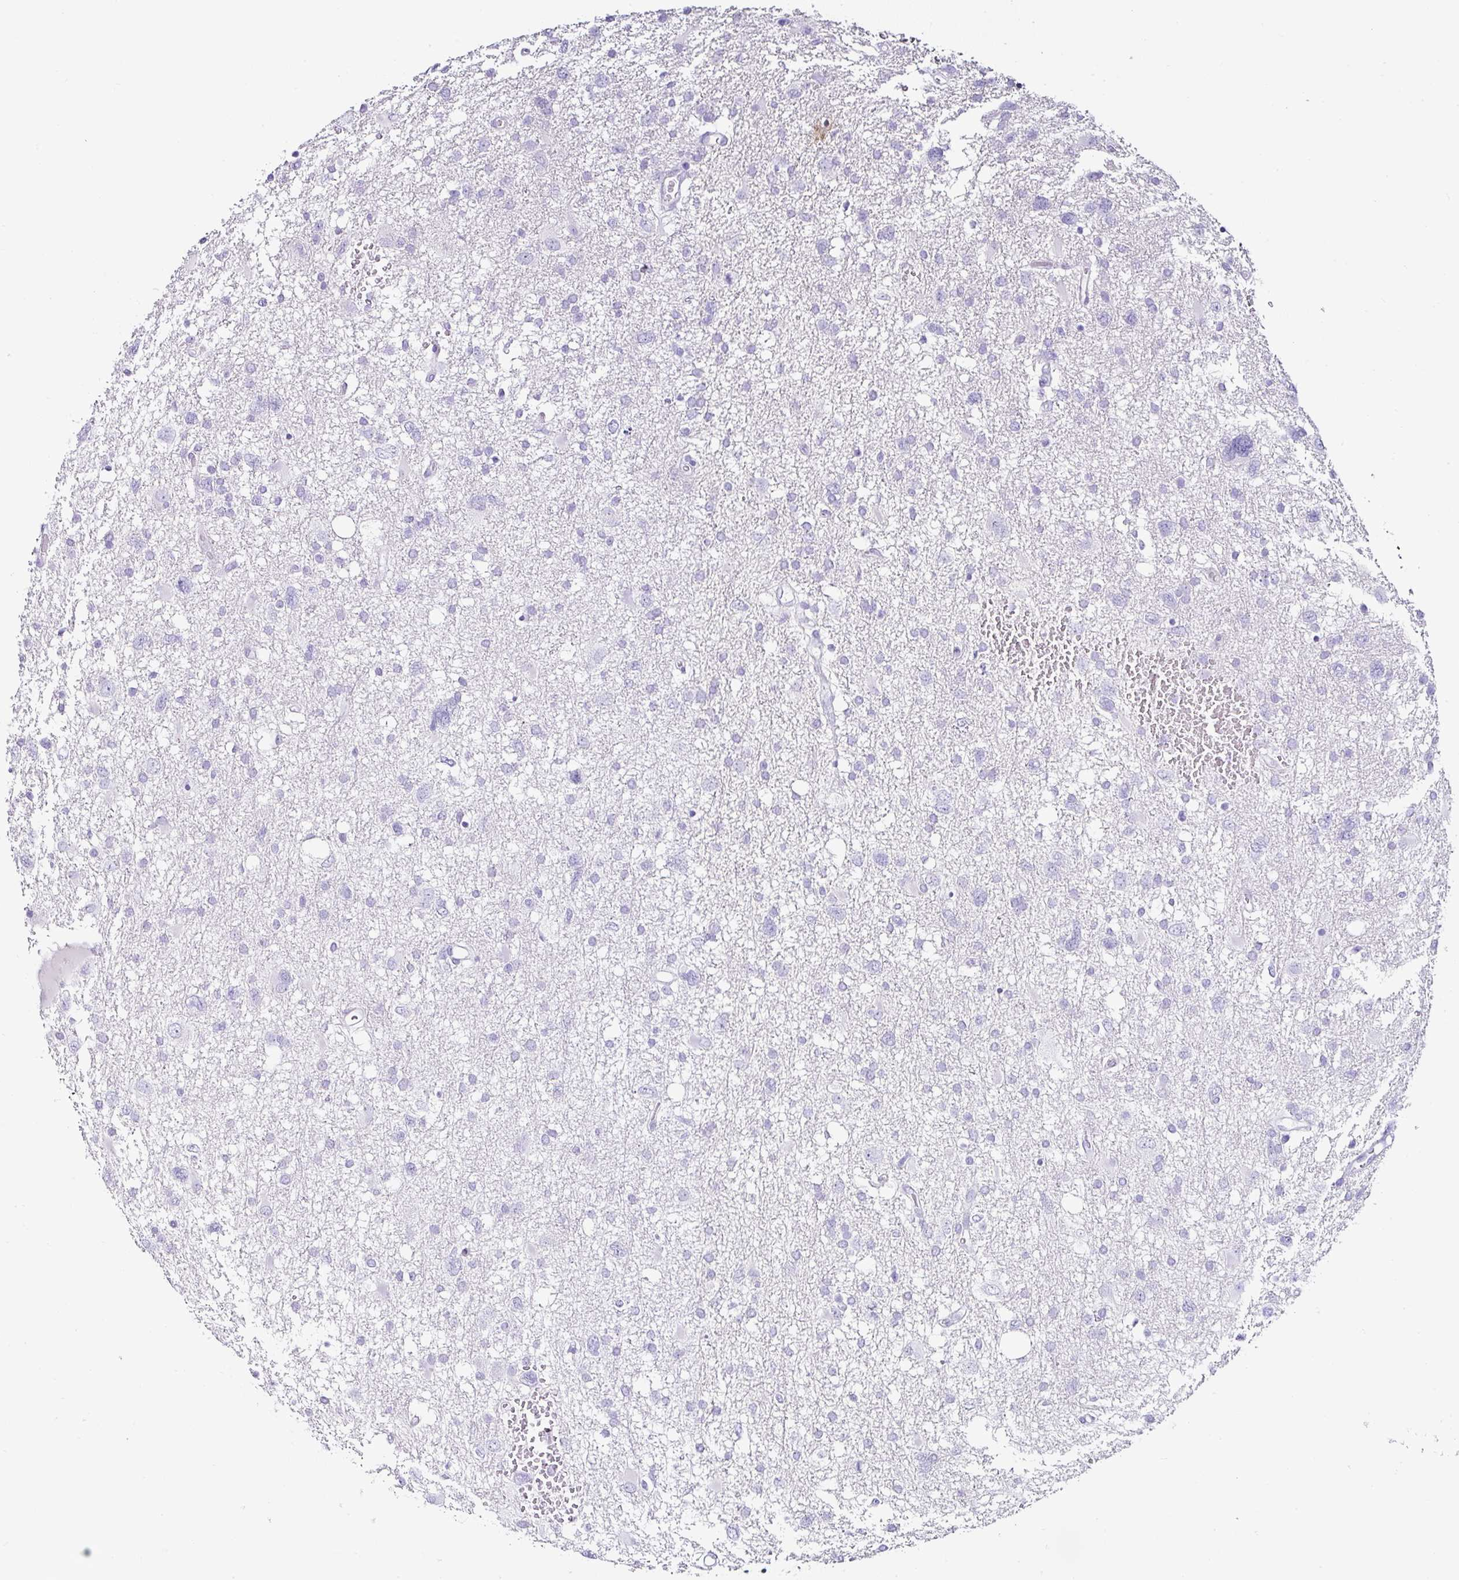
{"staining": {"intensity": "negative", "quantity": "none", "location": "none"}, "tissue": "glioma", "cell_type": "Tumor cells", "image_type": "cancer", "snomed": [{"axis": "morphology", "description": "Glioma, malignant, High grade"}, {"axis": "topography", "description": "Brain"}], "caption": "DAB immunohistochemical staining of glioma demonstrates no significant staining in tumor cells. The staining was performed using DAB (3,3'-diaminobenzidine) to visualize the protein expression in brown, while the nuclei were stained in blue with hematoxylin (Magnification: 20x).", "gene": "SERPINB3", "patient": {"sex": "male", "age": 61}}